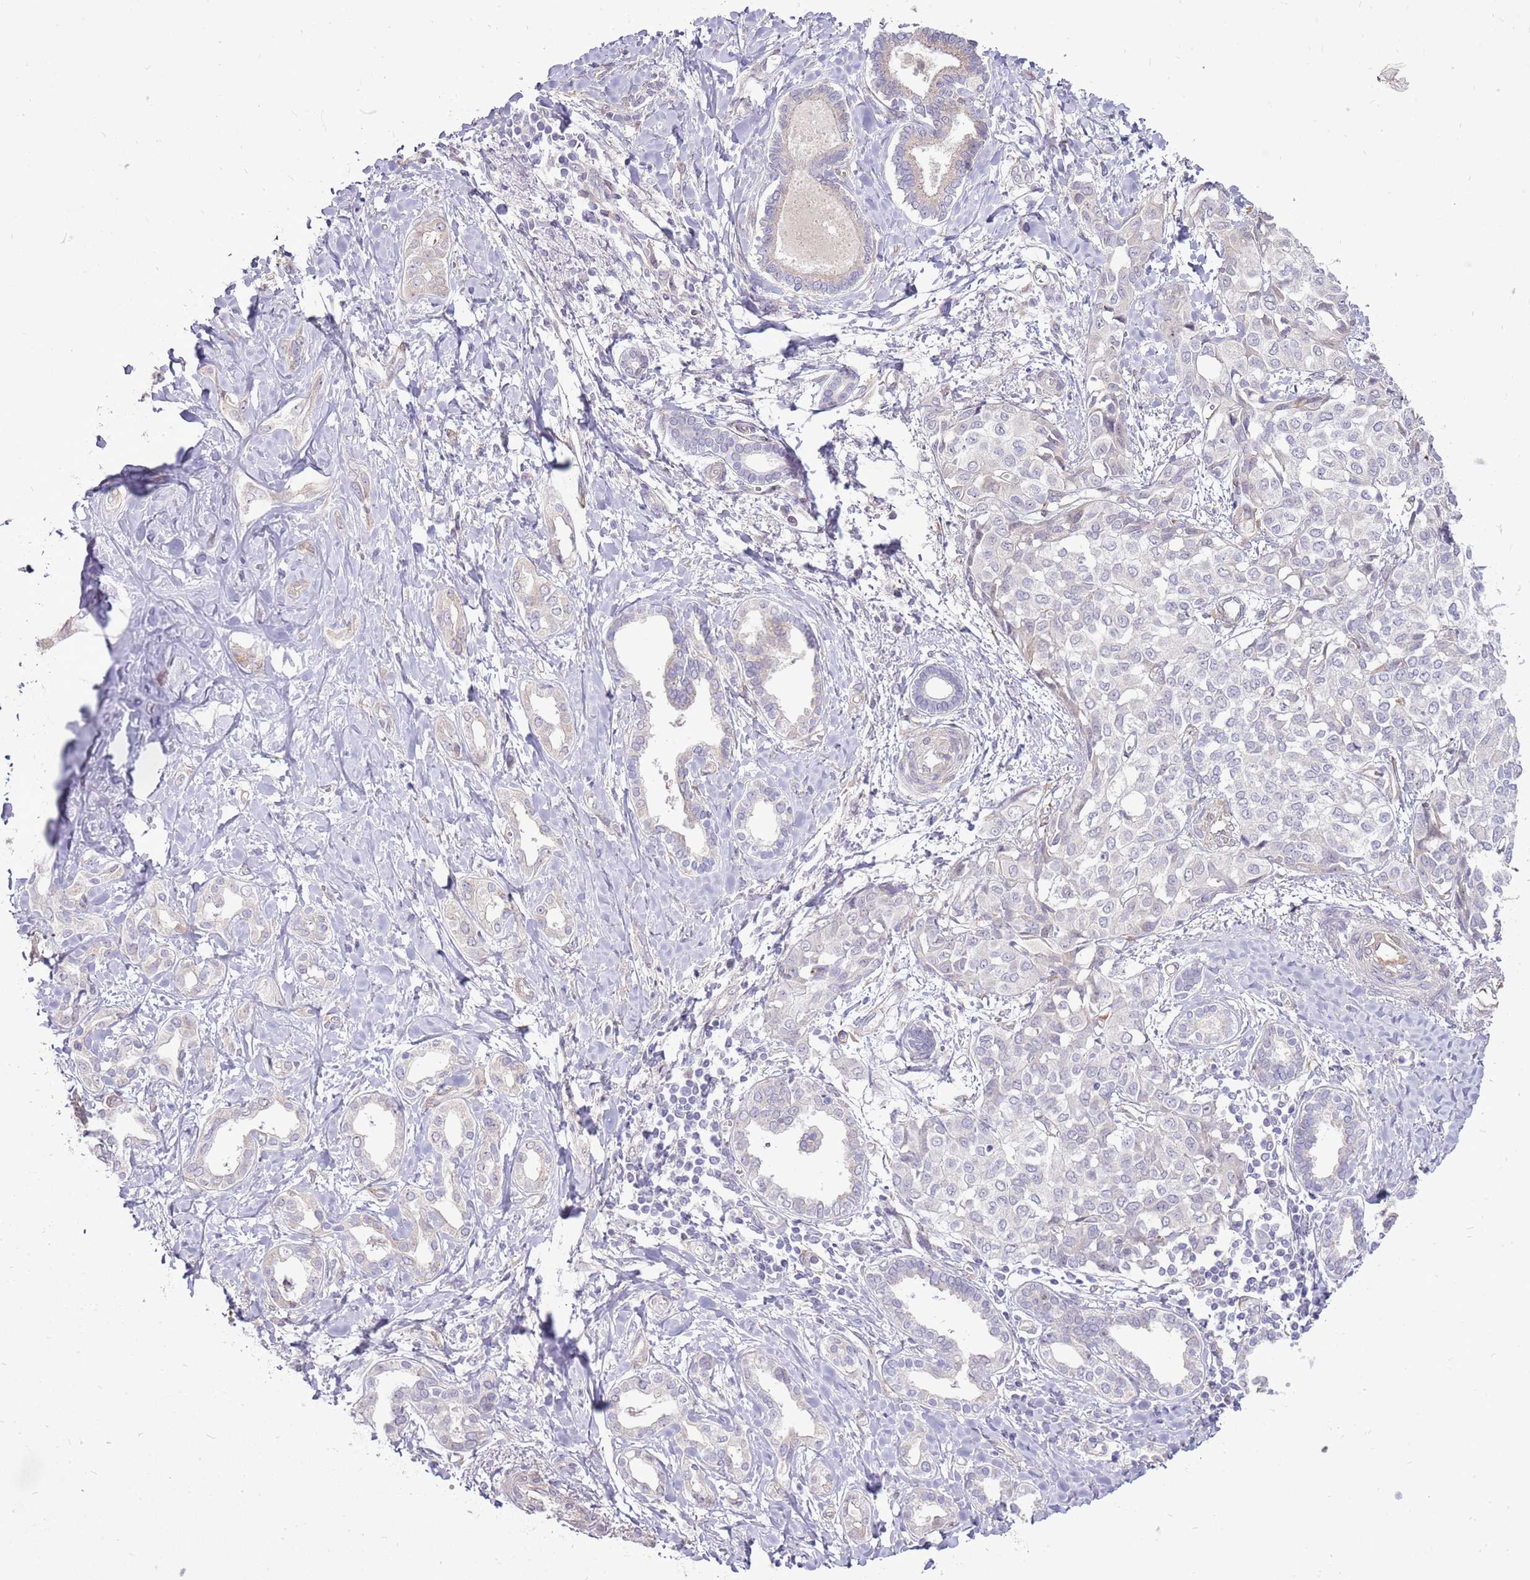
{"staining": {"intensity": "negative", "quantity": "none", "location": "none"}, "tissue": "liver cancer", "cell_type": "Tumor cells", "image_type": "cancer", "snomed": [{"axis": "morphology", "description": "Cholangiocarcinoma"}, {"axis": "topography", "description": "Liver"}], "caption": "Tumor cells show no significant positivity in liver cancer. (DAB (3,3'-diaminobenzidine) immunohistochemistry visualized using brightfield microscopy, high magnification).", "gene": "UGGT2", "patient": {"sex": "female", "age": 77}}